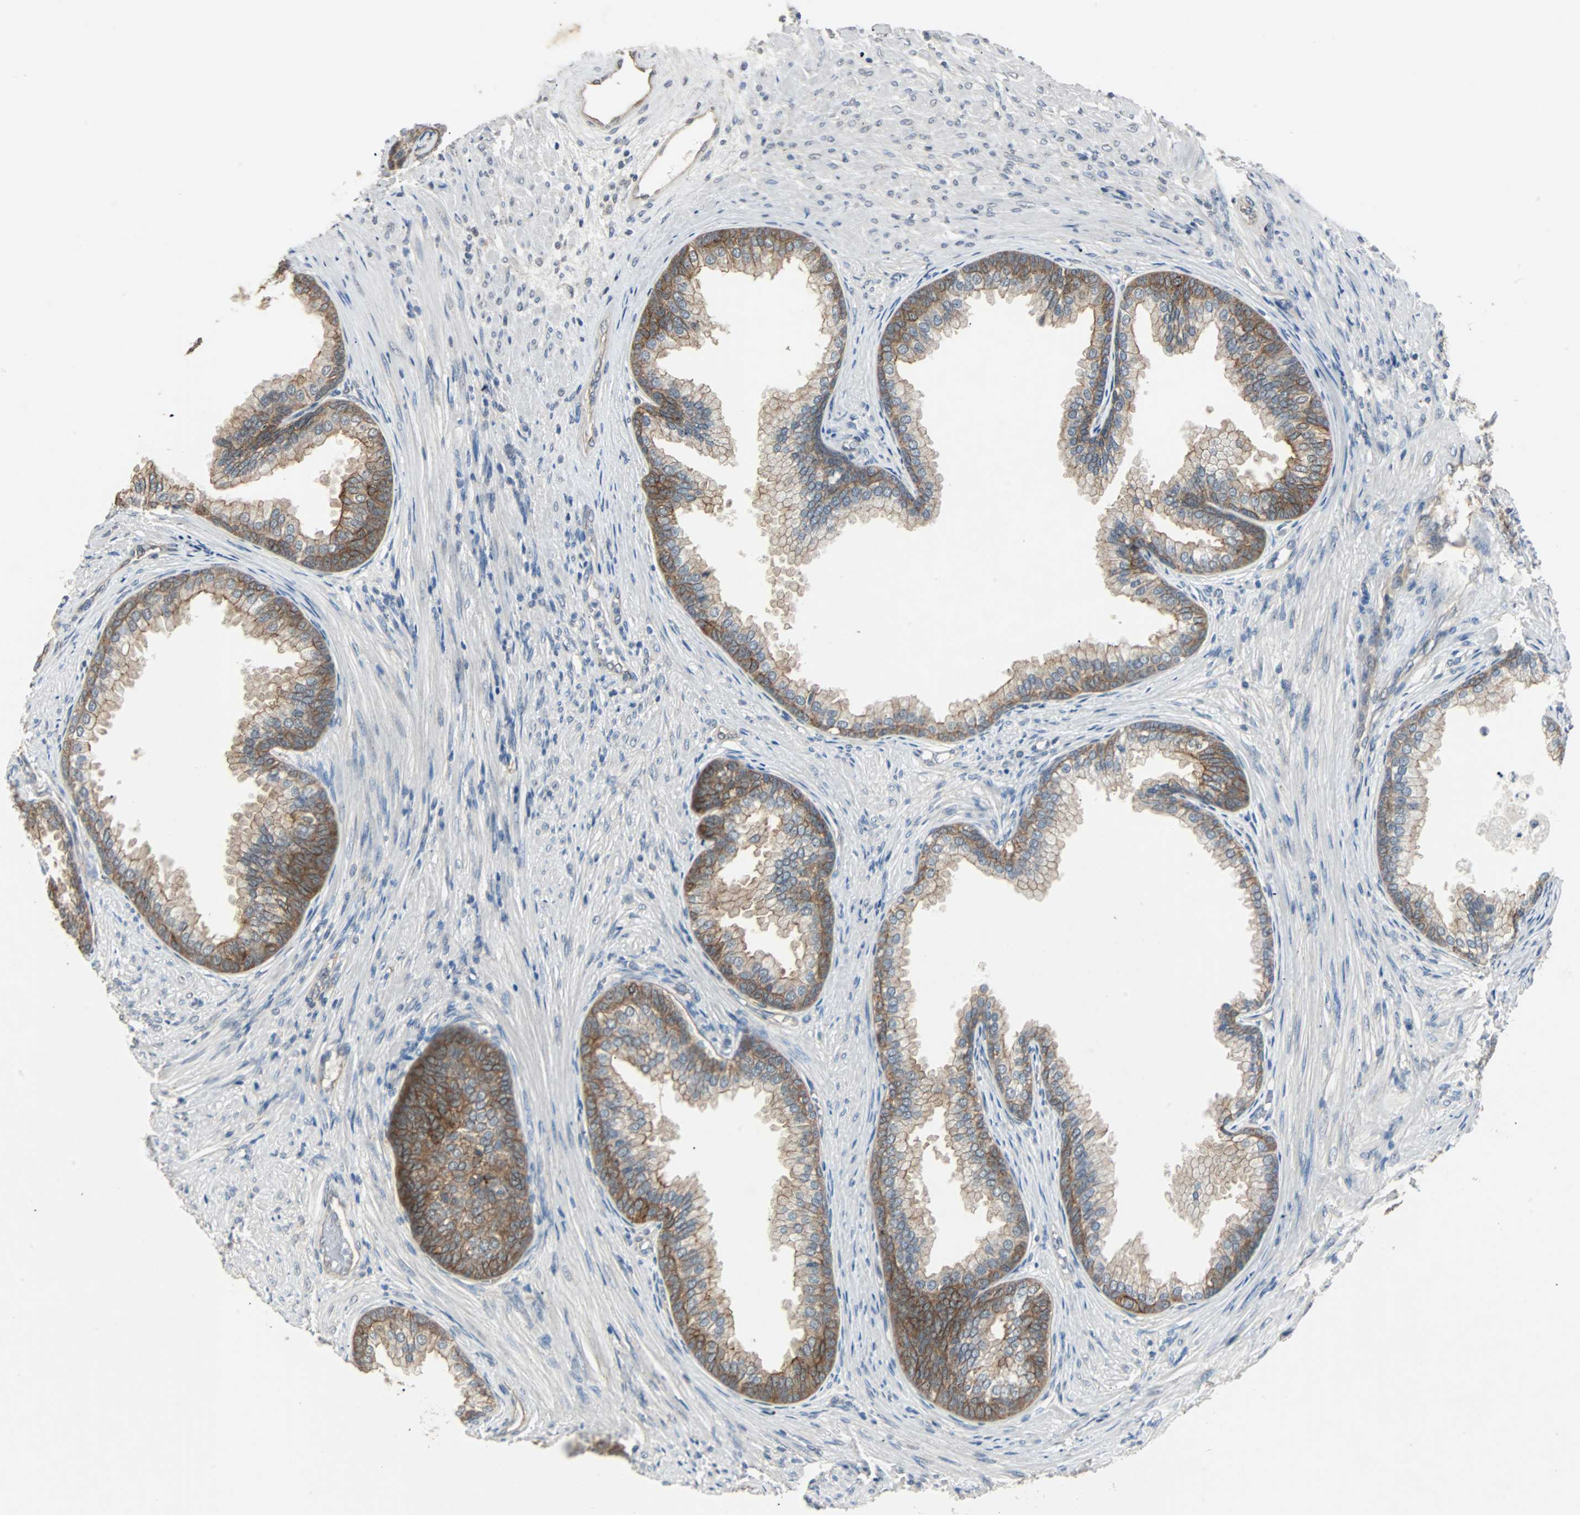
{"staining": {"intensity": "moderate", "quantity": "25%-75%", "location": "cytoplasmic/membranous"}, "tissue": "prostate", "cell_type": "Glandular cells", "image_type": "normal", "snomed": [{"axis": "morphology", "description": "Normal tissue, NOS"}, {"axis": "topography", "description": "Prostate"}], "caption": "Immunohistochemical staining of unremarkable human prostate reveals medium levels of moderate cytoplasmic/membranous expression in about 25%-75% of glandular cells.", "gene": "CMC2", "patient": {"sex": "male", "age": 76}}